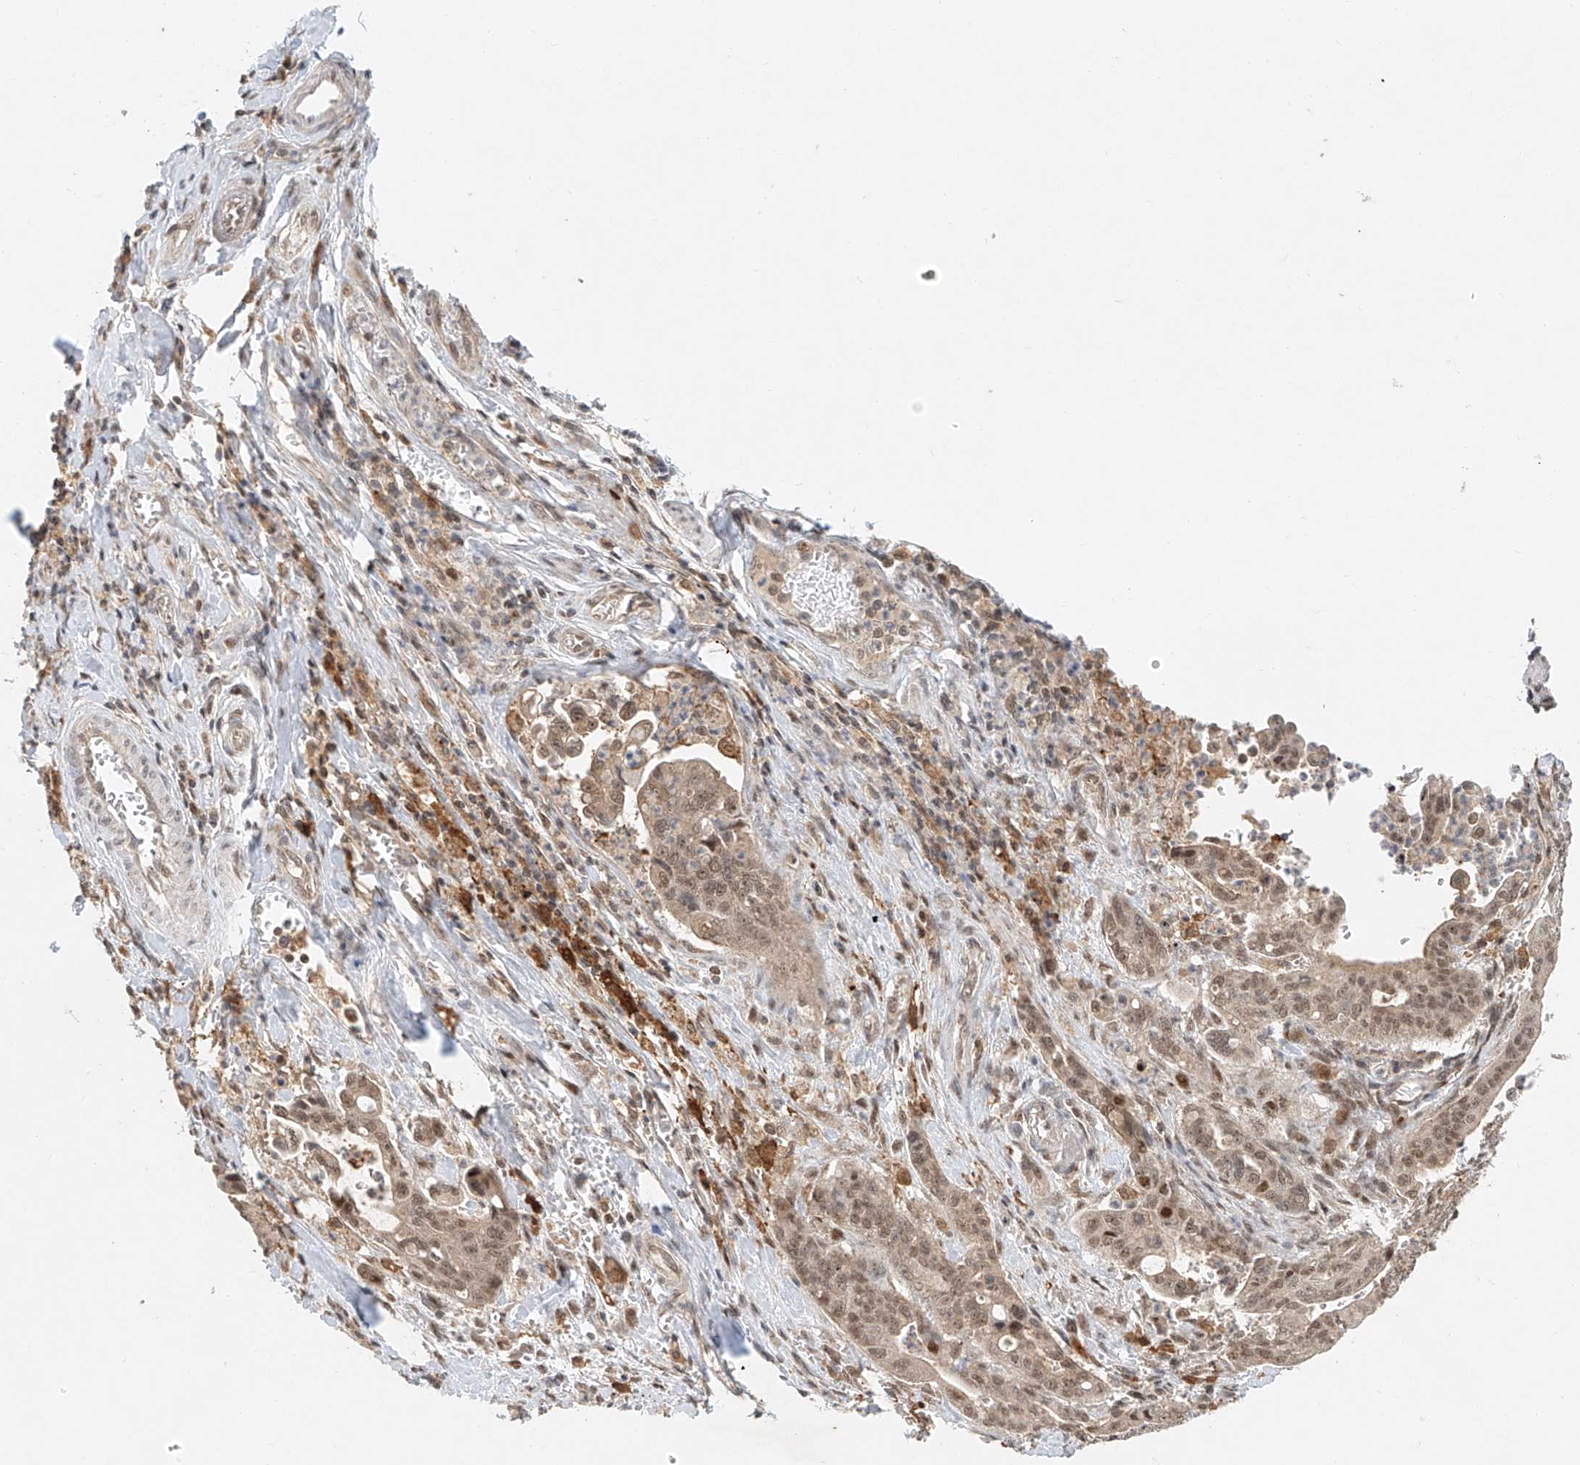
{"staining": {"intensity": "weak", "quantity": "25%-75%", "location": "nuclear"}, "tissue": "pancreatic cancer", "cell_type": "Tumor cells", "image_type": "cancer", "snomed": [{"axis": "morphology", "description": "Adenocarcinoma, NOS"}, {"axis": "topography", "description": "Pancreas"}], "caption": "Immunohistochemical staining of human pancreatic cancer displays weak nuclear protein staining in approximately 25%-75% of tumor cells.", "gene": "SYTL3", "patient": {"sex": "male", "age": 70}}